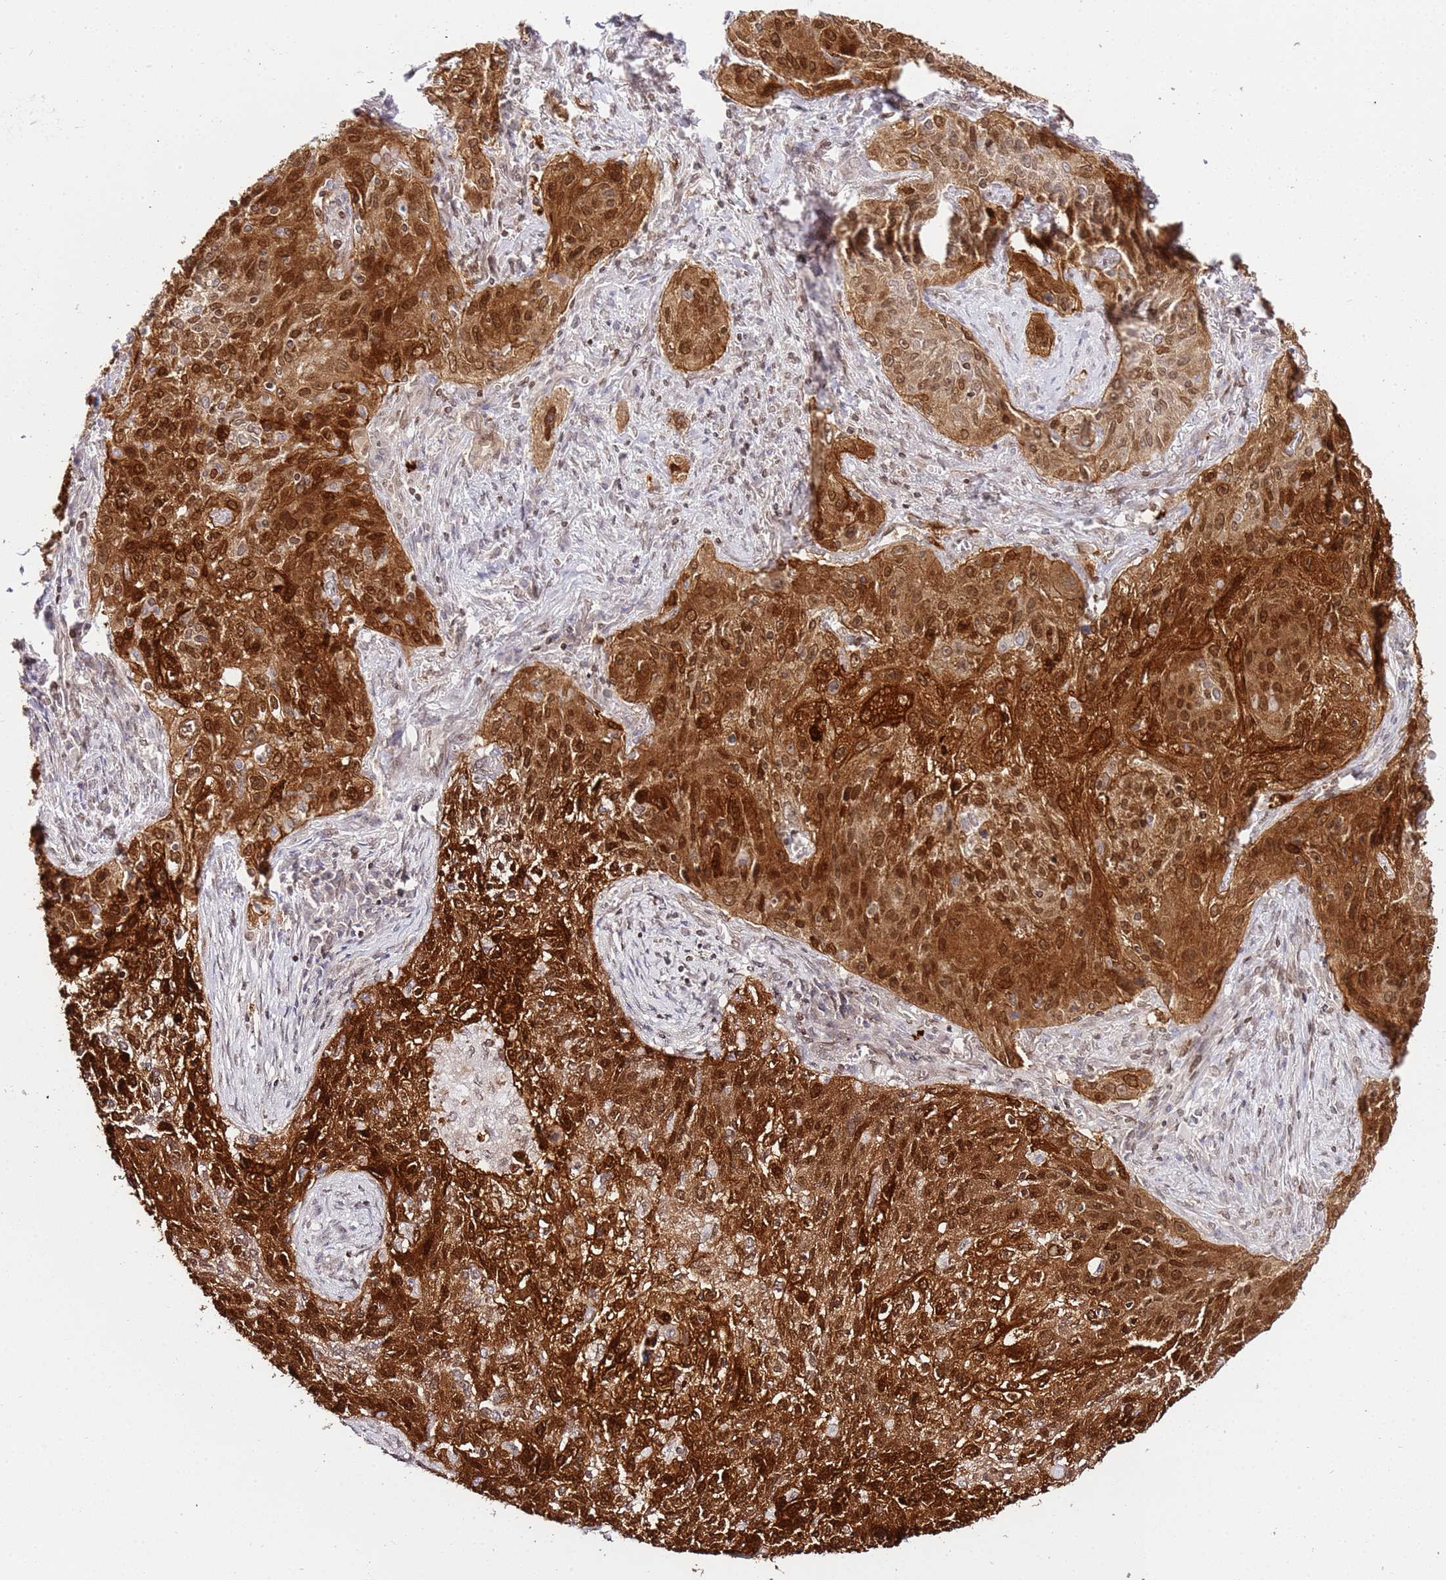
{"staining": {"intensity": "strong", "quantity": ">75%", "location": "cytoplasmic/membranous,nuclear"}, "tissue": "lung cancer", "cell_type": "Tumor cells", "image_type": "cancer", "snomed": [{"axis": "morphology", "description": "Squamous cell carcinoma, NOS"}, {"axis": "topography", "description": "Lung"}], "caption": "This is a histology image of IHC staining of lung cancer, which shows strong positivity in the cytoplasmic/membranous and nuclear of tumor cells.", "gene": "TRIM37", "patient": {"sex": "female", "age": 69}}